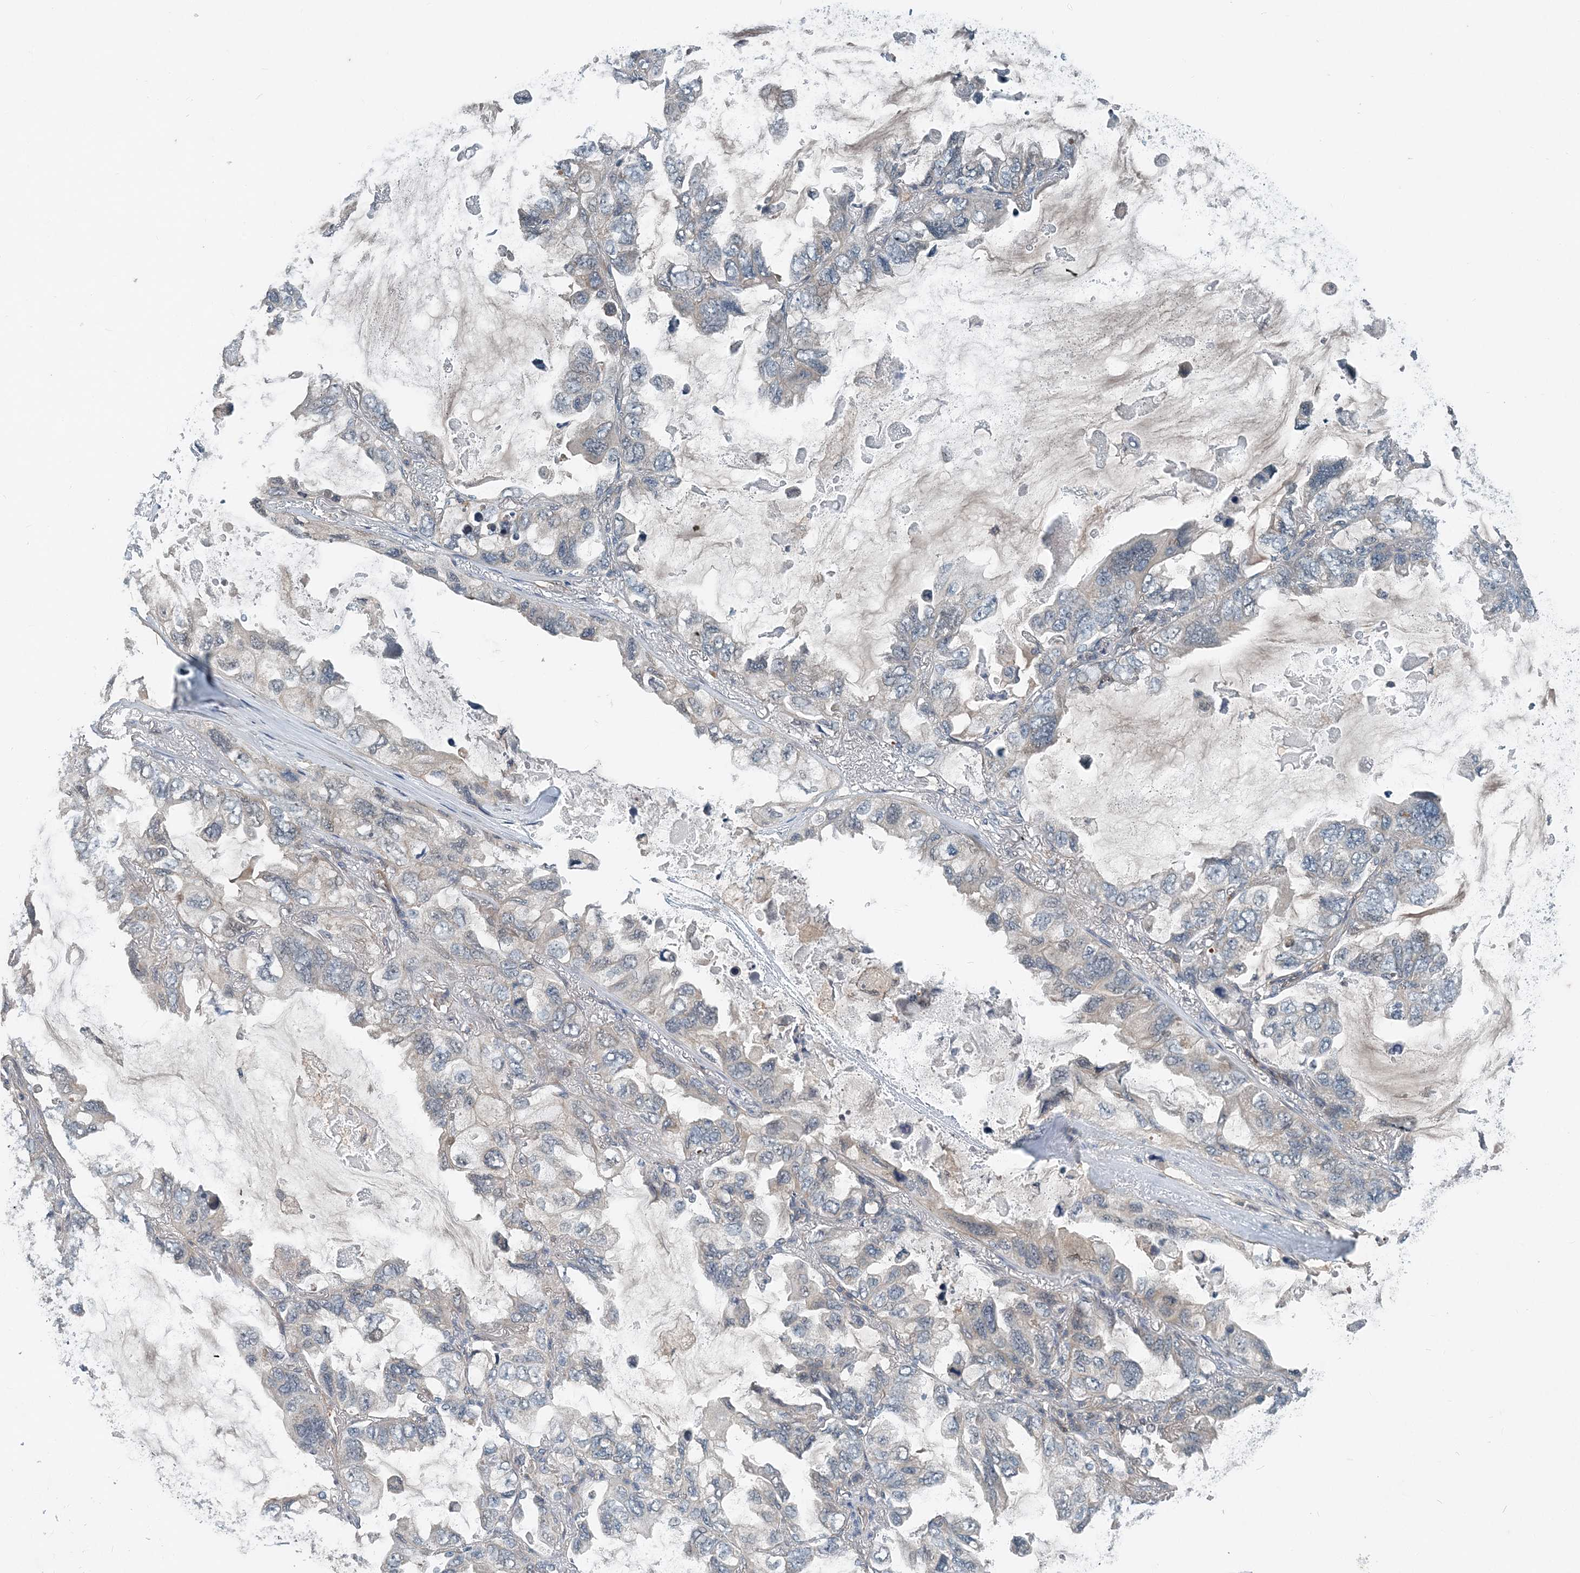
{"staining": {"intensity": "negative", "quantity": "none", "location": "none"}, "tissue": "lung cancer", "cell_type": "Tumor cells", "image_type": "cancer", "snomed": [{"axis": "morphology", "description": "Squamous cell carcinoma, NOS"}, {"axis": "topography", "description": "Lung"}], "caption": "Immunohistochemistry image of neoplastic tissue: human squamous cell carcinoma (lung) stained with DAB (3,3'-diaminobenzidine) demonstrates no significant protein expression in tumor cells.", "gene": "SMPD3", "patient": {"sex": "female", "age": 73}}